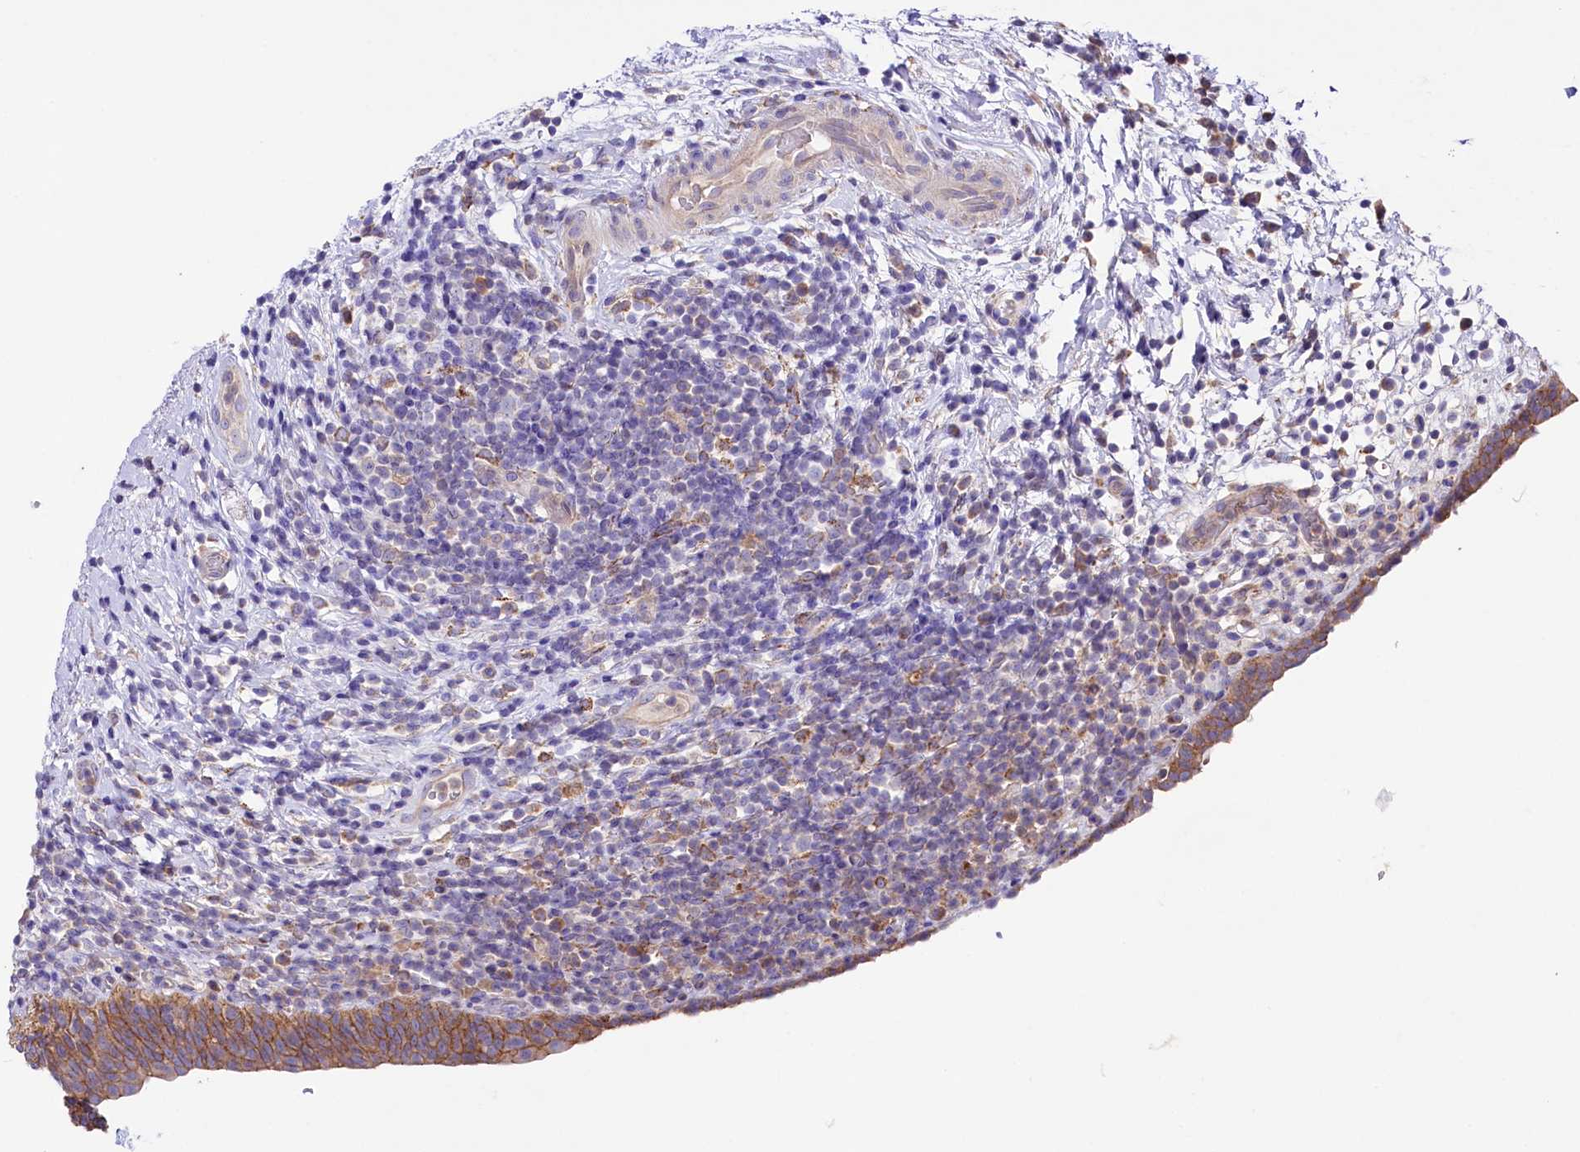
{"staining": {"intensity": "moderate", "quantity": ">75%", "location": "cytoplasmic/membranous"}, "tissue": "urinary bladder", "cell_type": "Urothelial cells", "image_type": "normal", "snomed": [{"axis": "morphology", "description": "Normal tissue, NOS"}, {"axis": "topography", "description": "Urinary bladder"}], "caption": "Urinary bladder stained with DAB immunohistochemistry (IHC) shows medium levels of moderate cytoplasmic/membranous staining in approximately >75% of urothelial cells.", "gene": "SACM1L", "patient": {"sex": "male", "age": 83}}